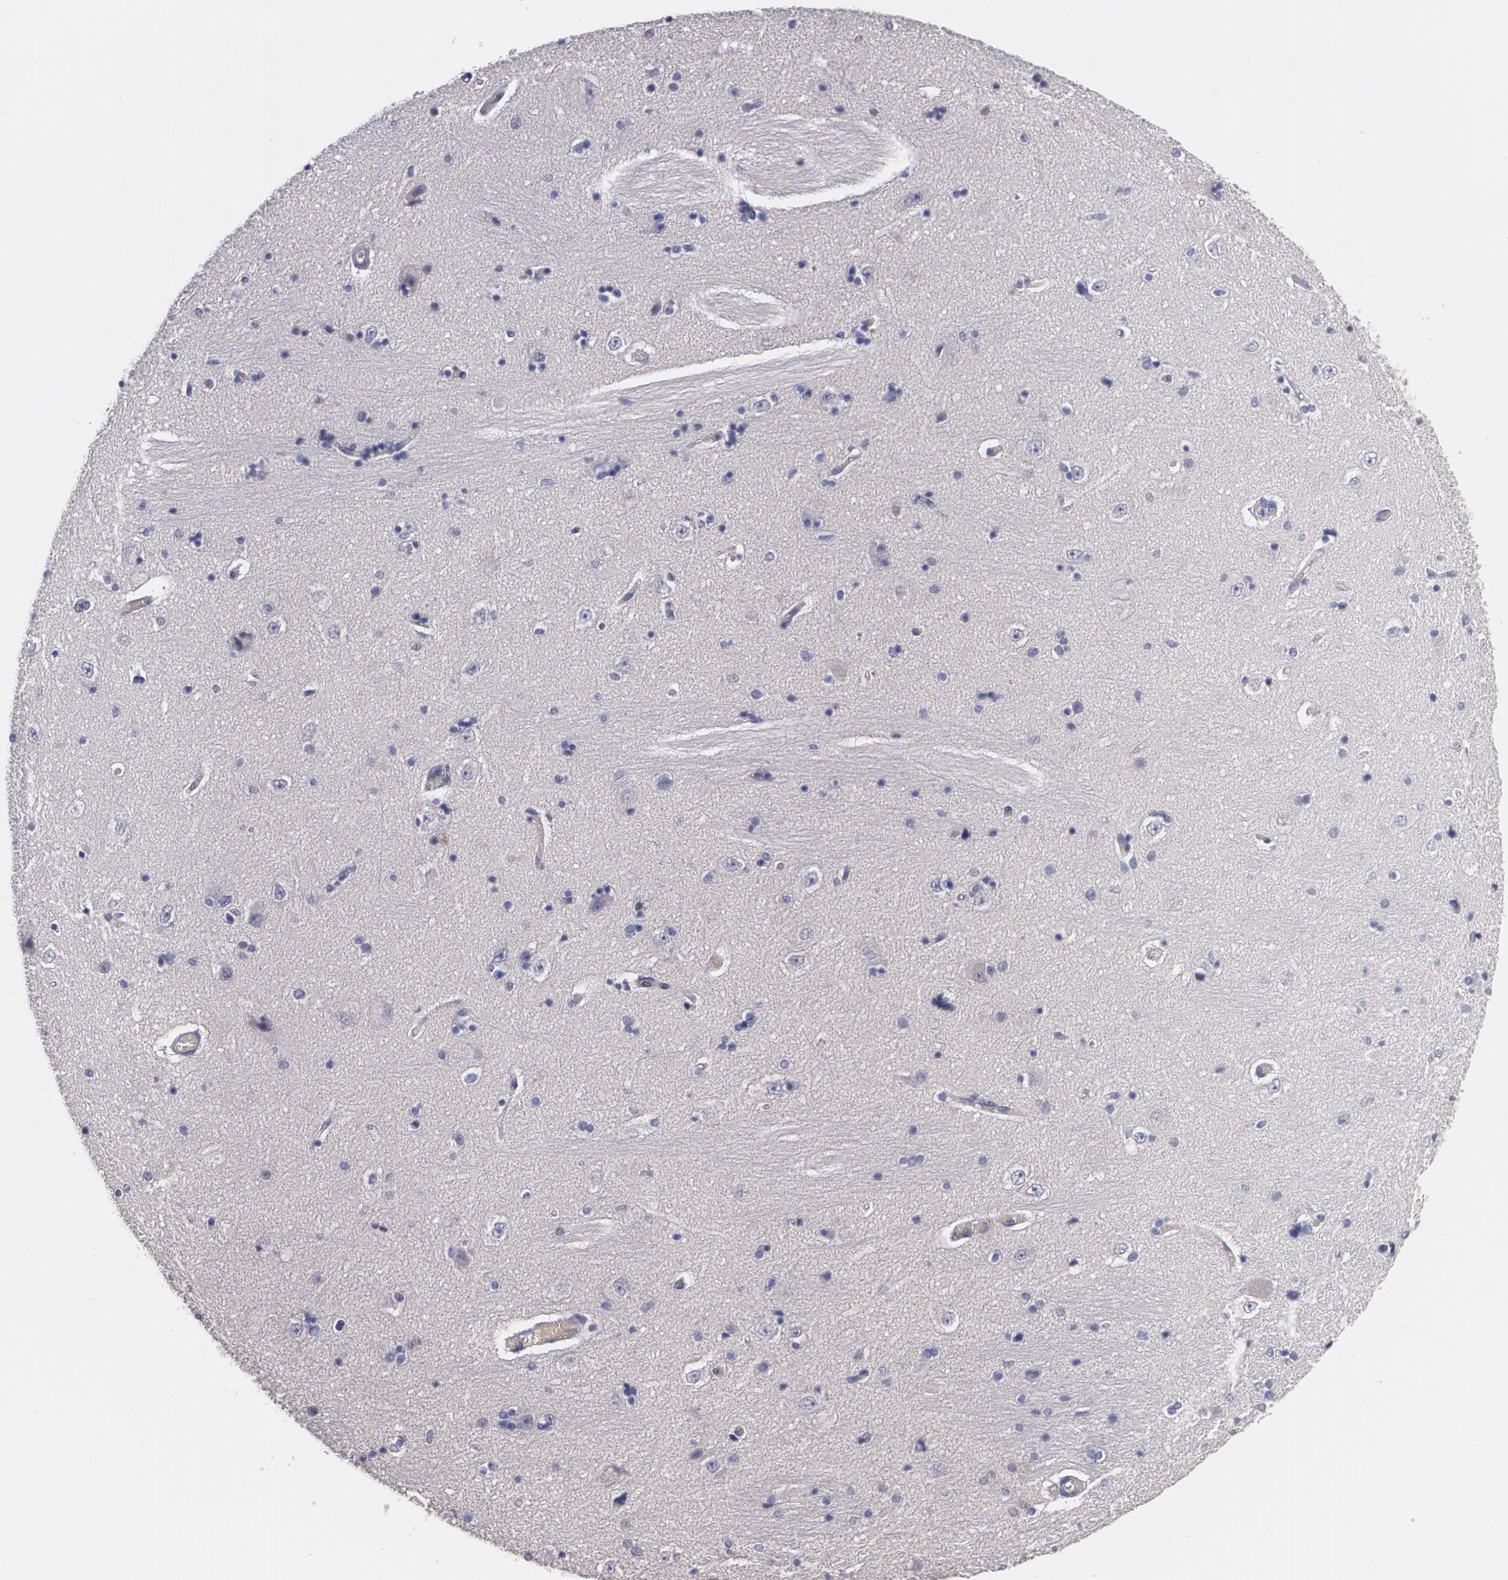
{"staining": {"intensity": "negative", "quantity": "none", "location": "none"}, "tissue": "hippocampus", "cell_type": "Glial cells", "image_type": "normal", "snomed": [{"axis": "morphology", "description": "Normal tissue, NOS"}, {"axis": "topography", "description": "Hippocampus"}], "caption": "DAB immunohistochemical staining of unremarkable human hippocampus shows no significant expression in glial cells. The staining was performed using DAB (3,3'-diaminobenzidine) to visualize the protein expression in brown, while the nuclei were stained in blue with hematoxylin (Magnification: 20x).", "gene": "FBLN1", "patient": {"sex": "female", "age": 54}}